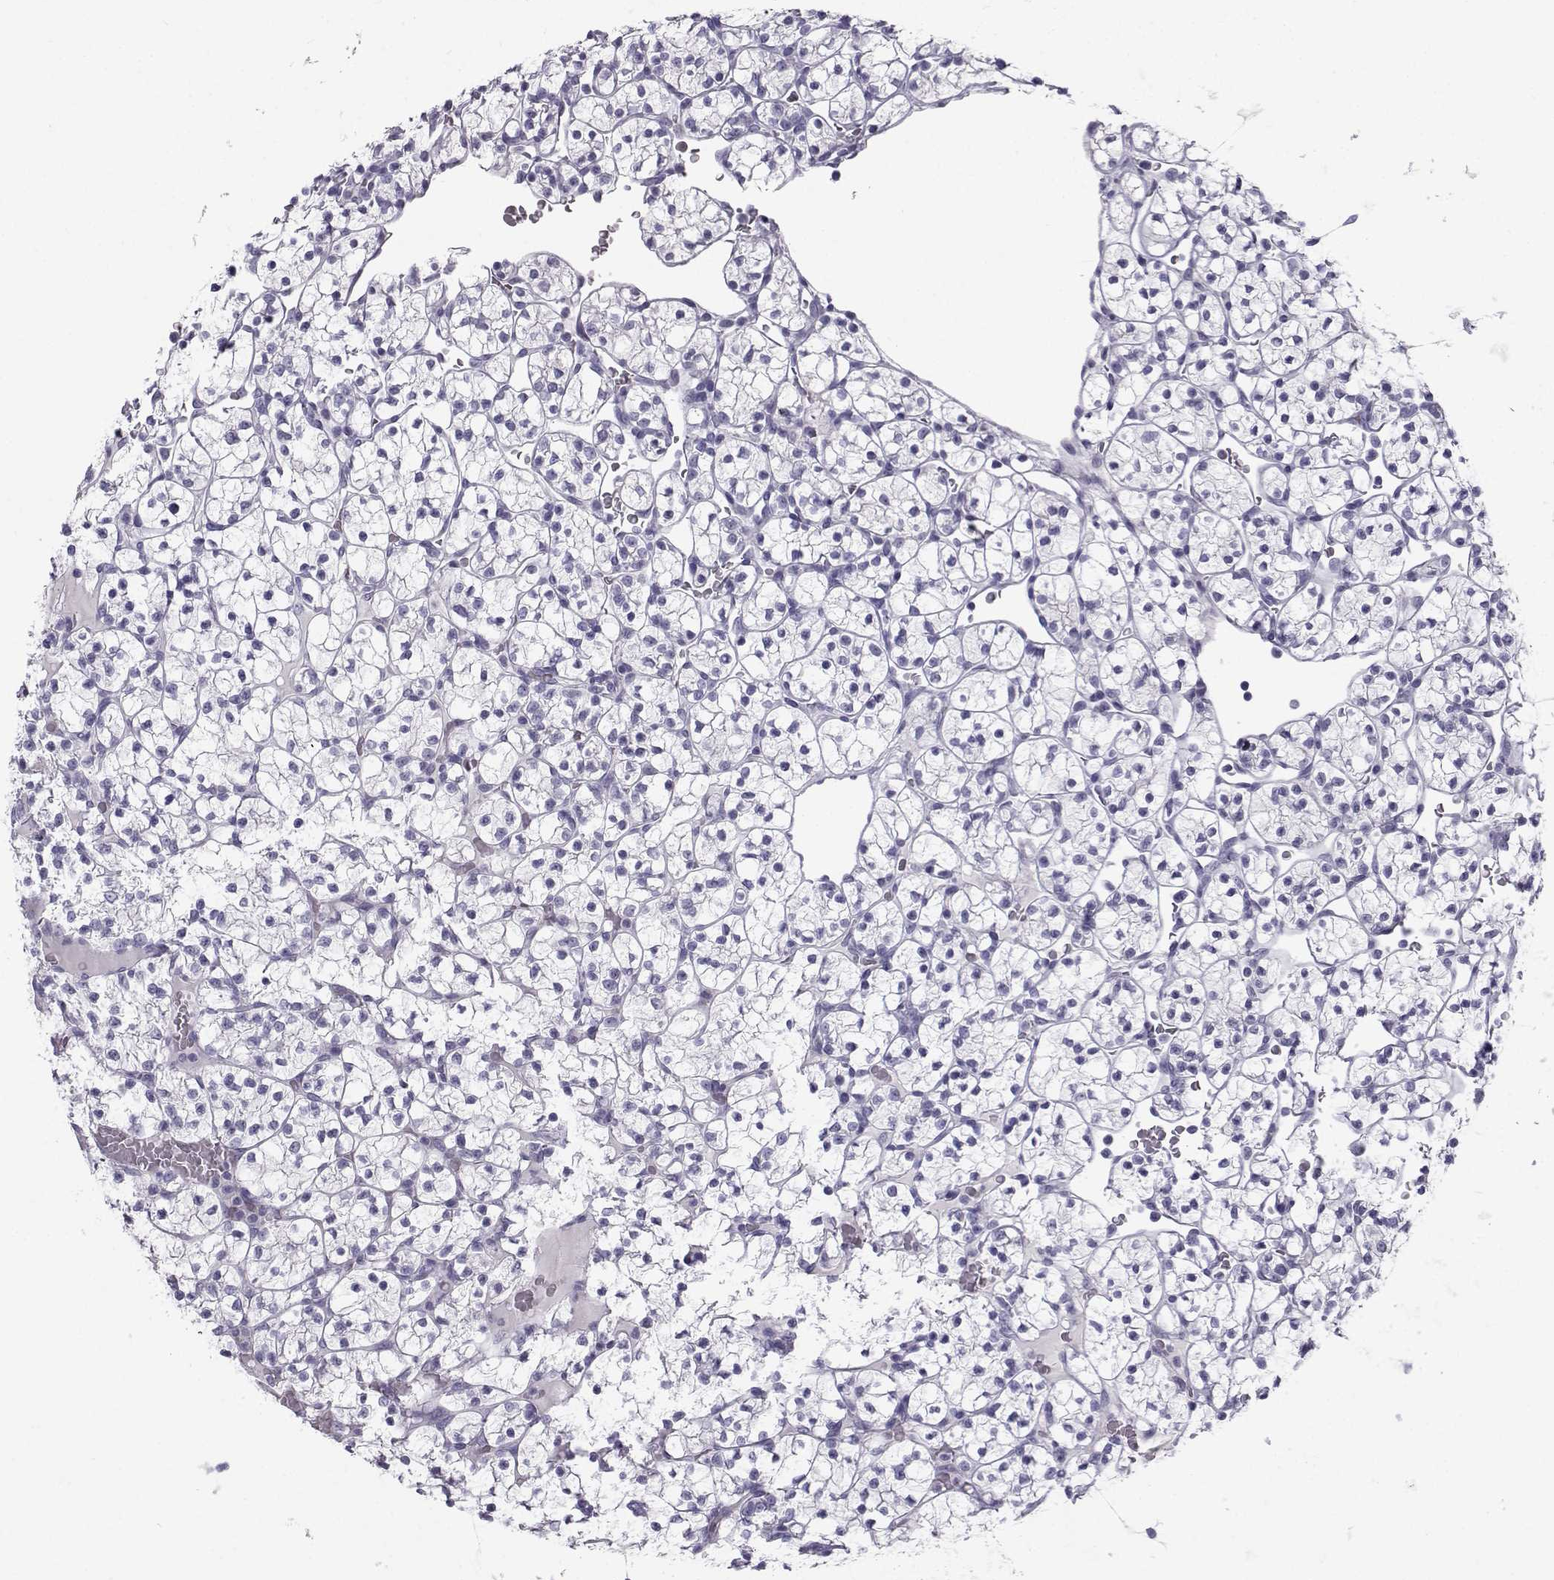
{"staining": {"intensity": "negative", "quantity": "none", "location": "none"}, "tissue": "renal cancer", "cell_type": "Tumor cells", "image_type": "cancer", "snomed": [{"axis": "morphology", "description": "Adenocarcinoma, NOS"}, {"axis": "topography", "description": "Kidney"}], "caption": "This is a image of immunohistochemistry (IHC) staining of adenocarcinoma (renal), which shows no expression in tumor cells.", "gene": "PCSK1N", "patient": {"sex": "female", "age": 89}}